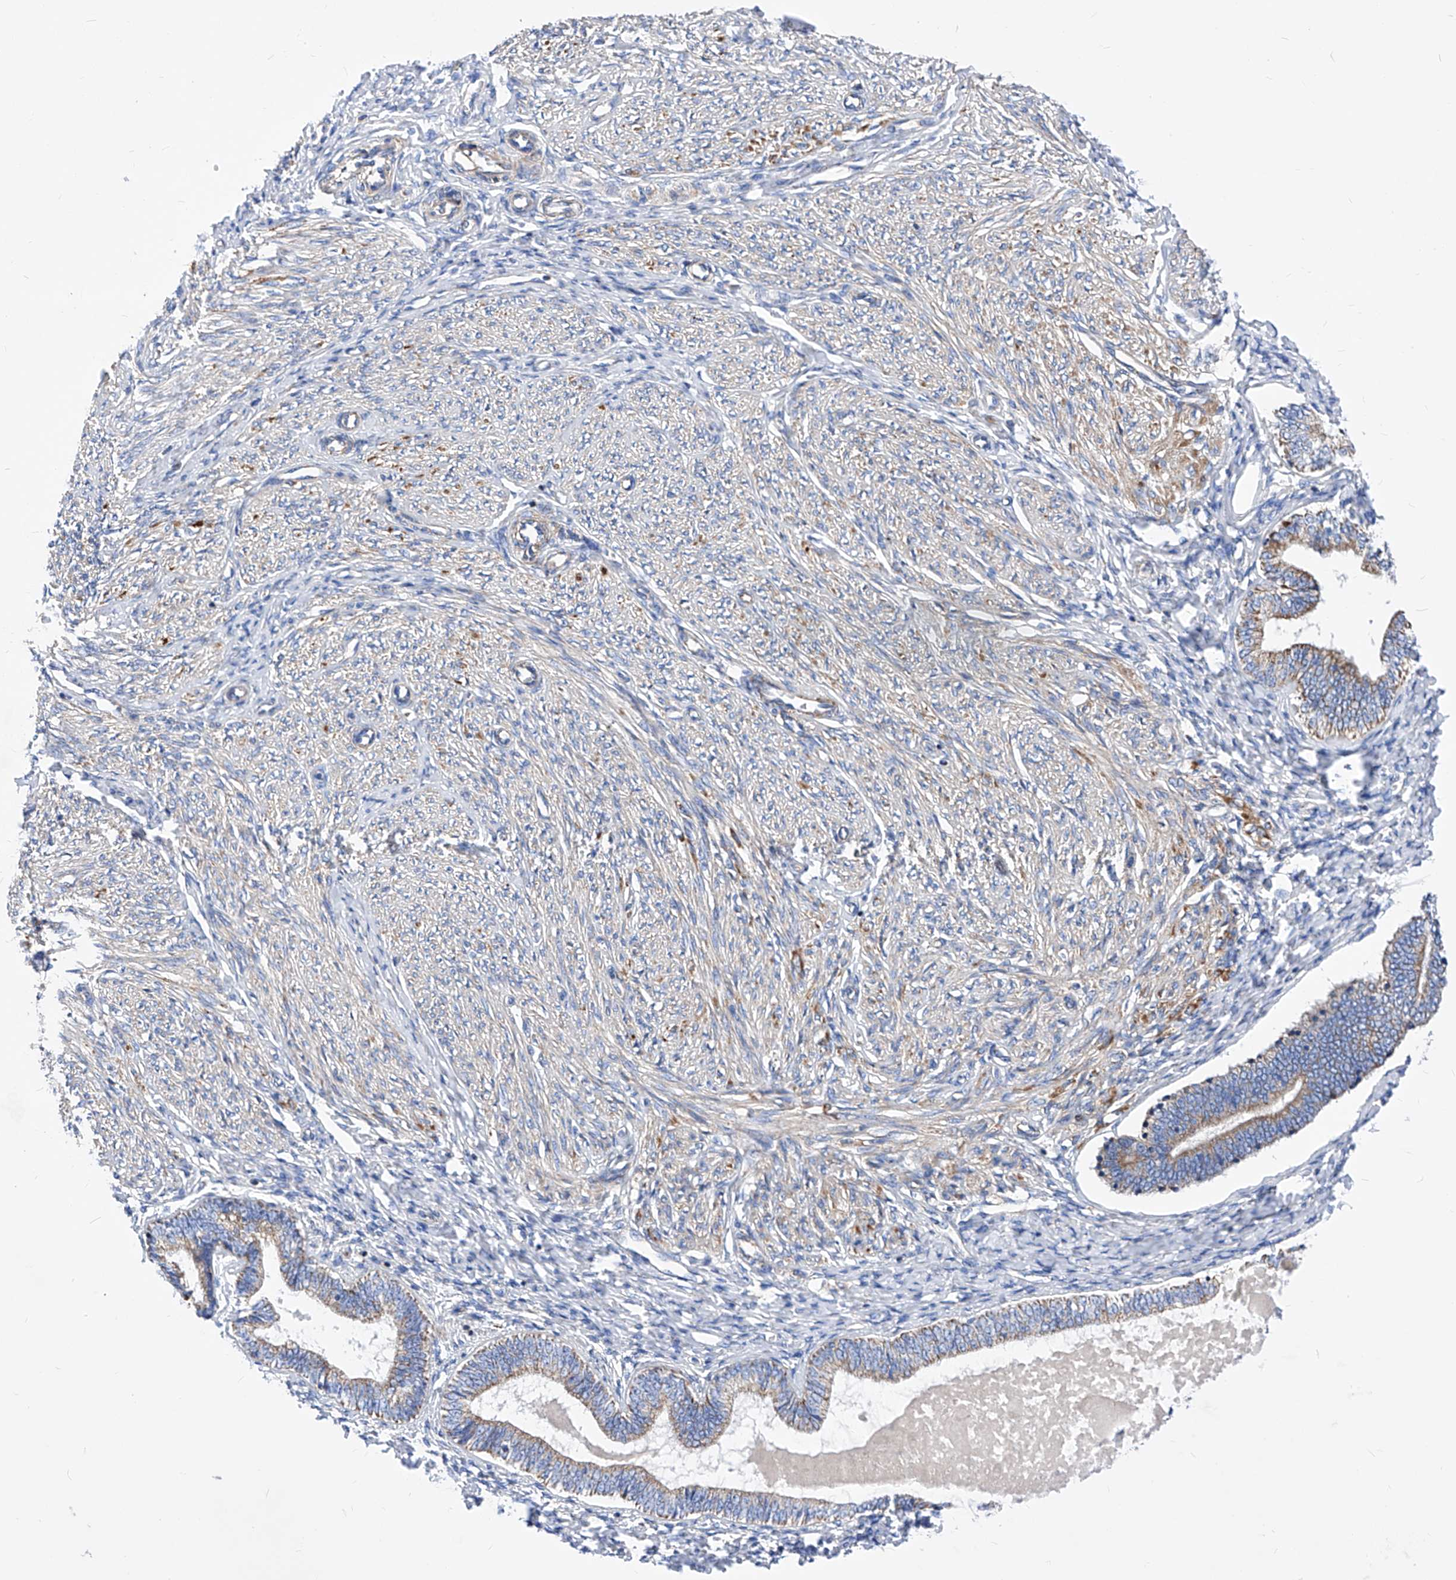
{"staining": {"intensity": "negative", "quantity": "none", "location": "none"}, "tissue": "endometrium", "cell_type": "Cells in endometrial stroma", "image_type": "normal", "snomed": [{"axis": "morphology", "description": "Normal tissue, NOS"}, {"axis": "topography", "description": "Endometrium"}], "caption": "This is a photomicrograph of immunohistochemistry (IHC) staining of normal endometrium, which shows no staining in cells in endometrial stroma. The staining was performed using DAB to visualize the protein expression in brown, while the nuclei were stained in blue with hematoxylin (Magnification: 20x).", "gene": "HRNR", "patient": {"sex": "female", "age": 72}}